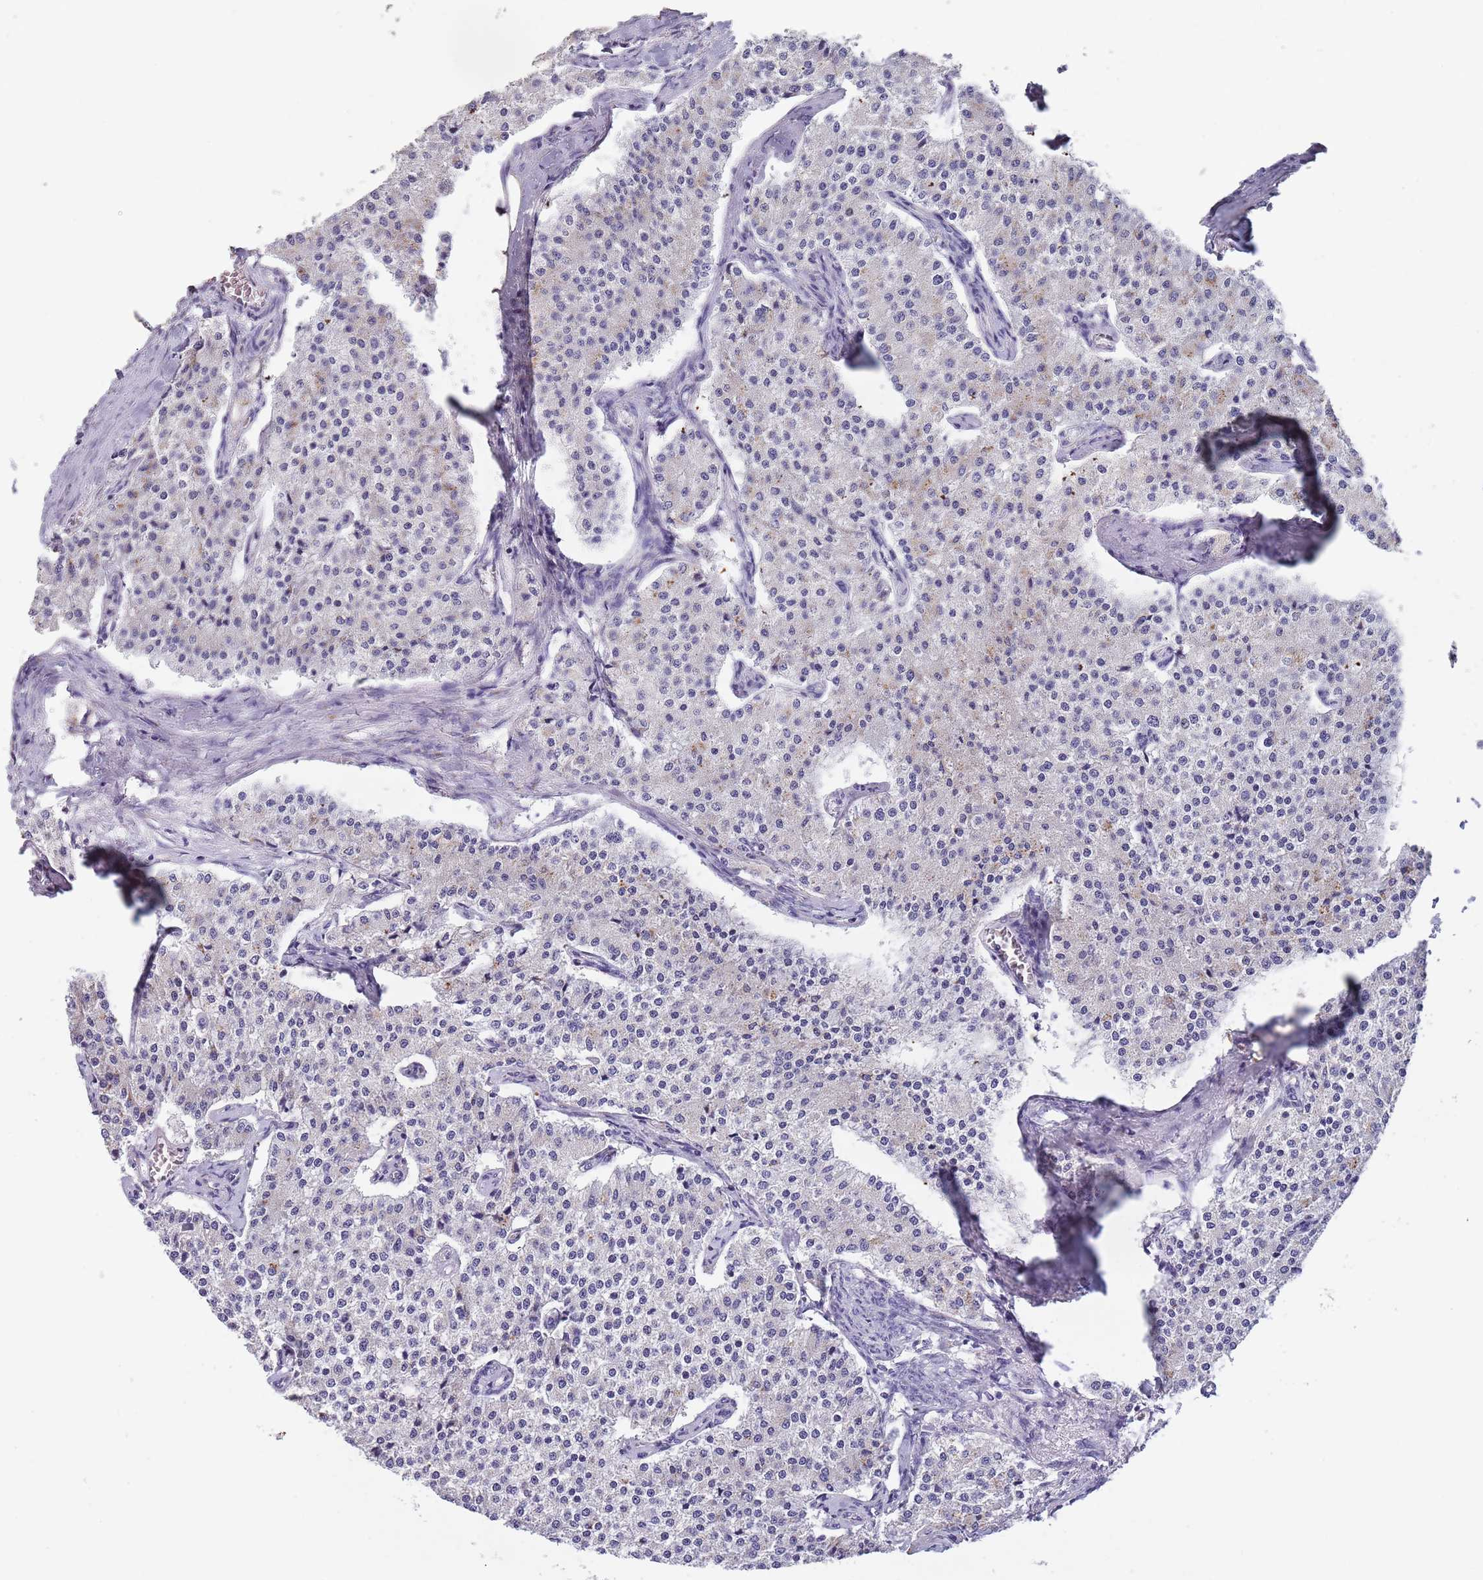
{"staining": {"intensity": "negative", "quantity": "none", "location": "none"}, "tissue": "carcinoid", "cell_type": "Tumor cells", "image_type": "cancer", "snomed": [{"axis": "morphology", "description": "Carcinoid, malignant, NOS"}, {"axis": "topography", "description": "Colon"}], "caption": "This is an immunohistochemistry micrograph of carcinoid (malignant). There is no positivity in tumor cells.", "gene": "MAN1C1", "patient": {"sex": "female", "age": 52}}